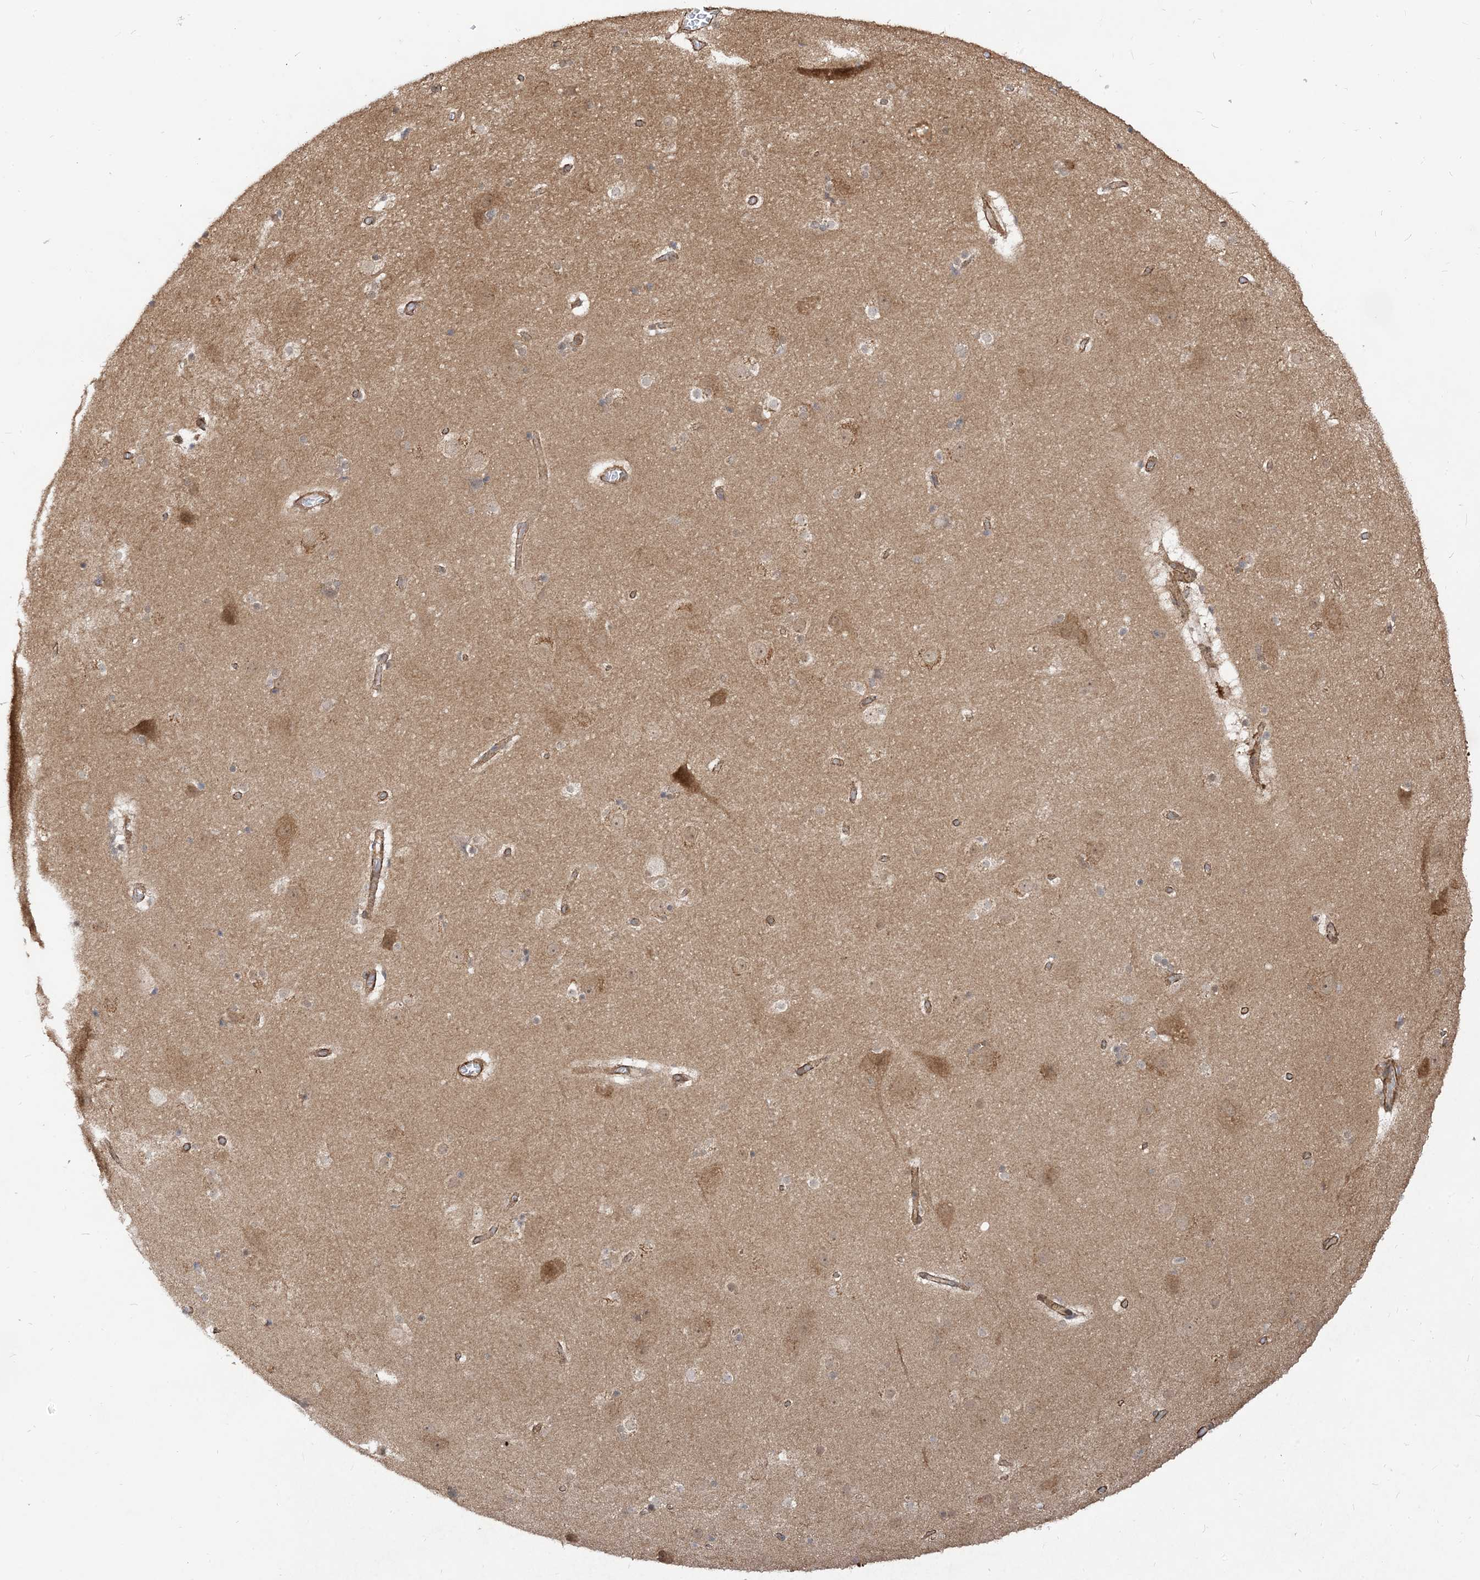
{"staining": {"intensity": "moderate", "quantity": ">75%", "location": "cytoplasmic/membranous"}, "tissue": "cerebral cortex", "cell_type": "Endothelial cells", "image_type": "normal", "snomed": [{"axis": "morphology", "description": "Normal tissue, NOS"}, {"axis": "topography", "description": "Cerebral cortex"}], "caption": "Immunohistochemical staining of normal cerebral cortex demonstrates moderate cytoplasmic/membranous protein expression in approximately >75% of endothelial cells.", "gene": "TBCC", "patient": {"sex": "male", "age": 57}}